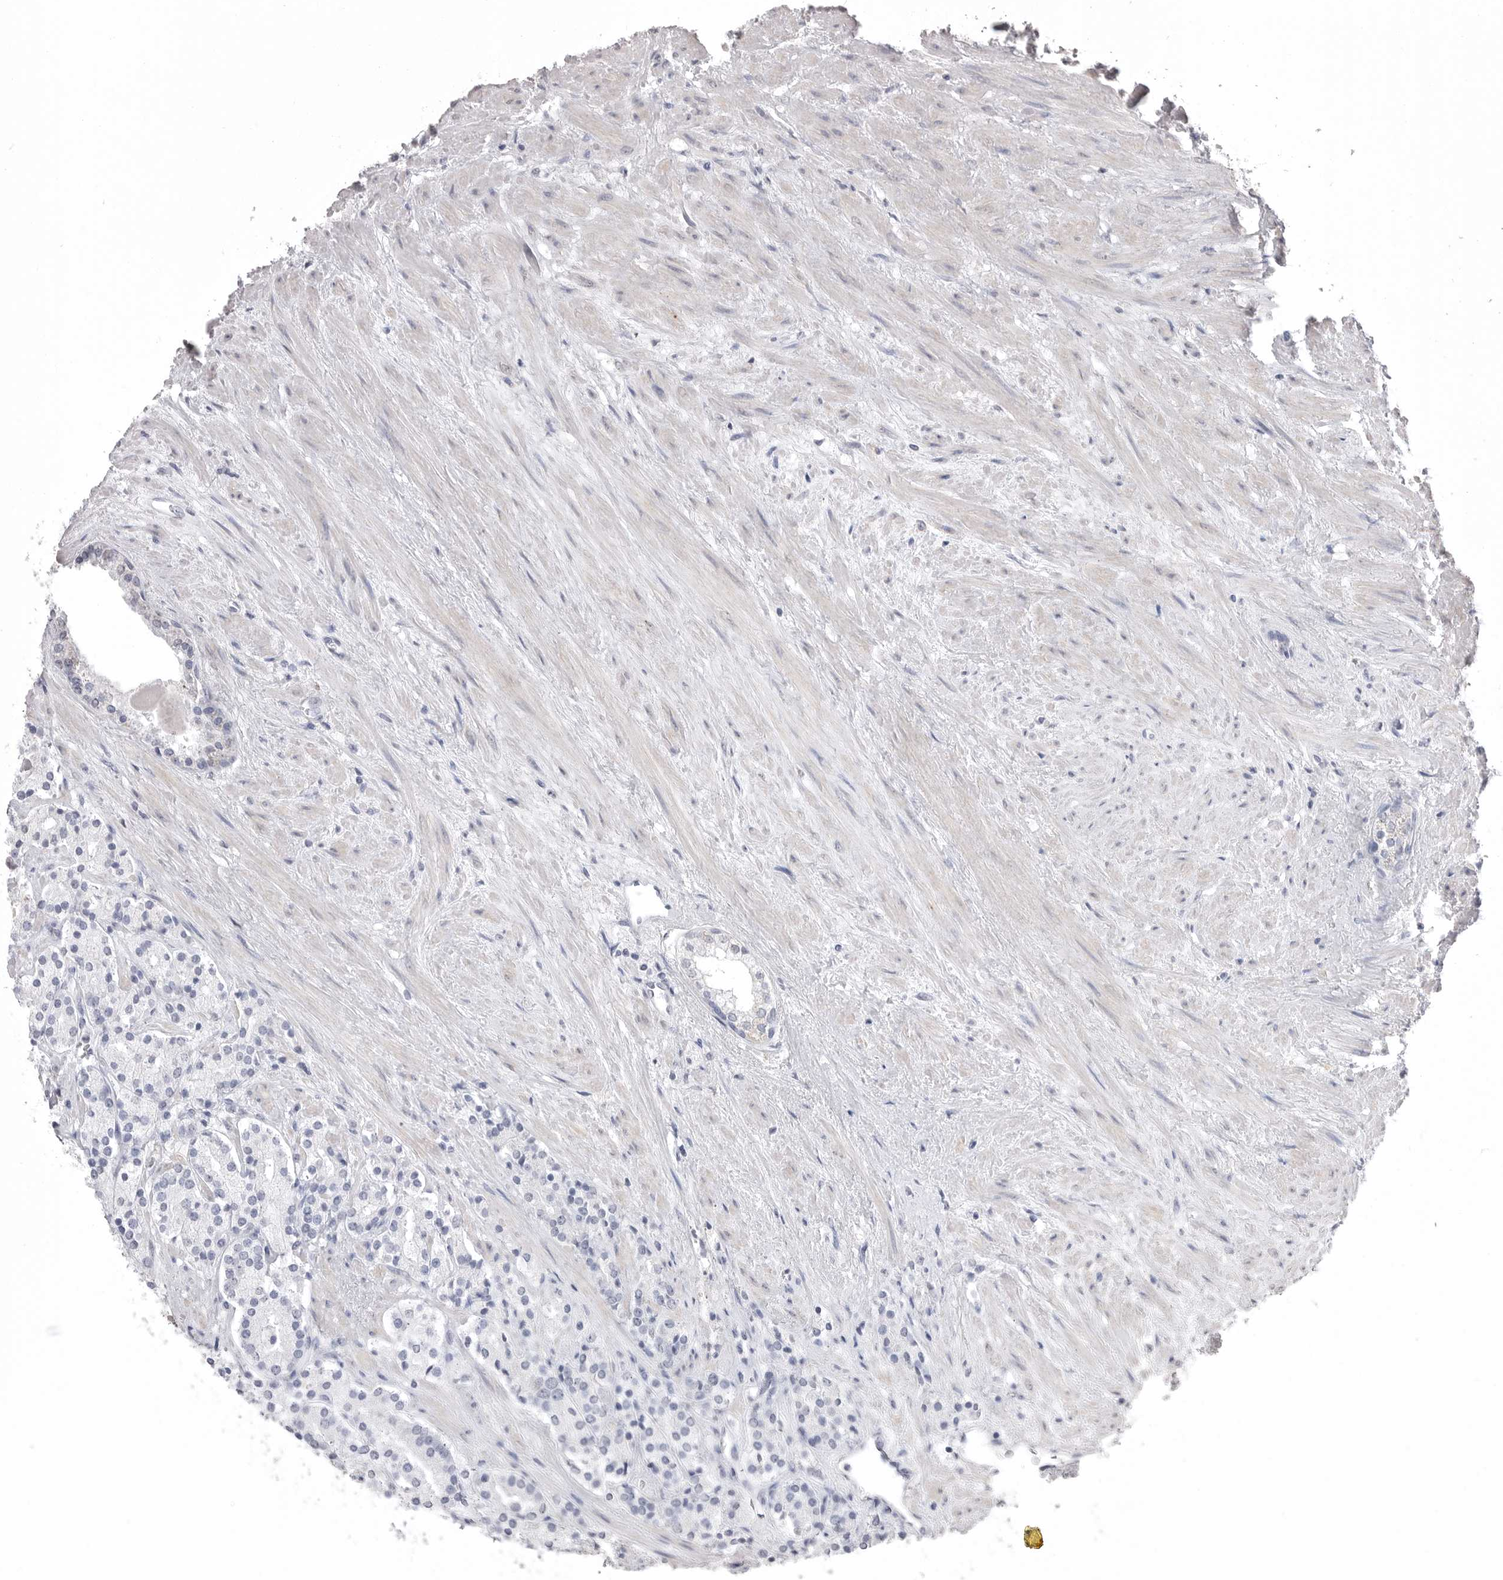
{"staining": {"intensity": "negative", "quantity": "none", "location": "none"}, "tissue": "prostate cancer", "cell_type": "Tumor cells", "image_type": "cancer", "snomed": [{"axis": "morphology", "description": "Adenocarcinoma, High grade"}, {"axis": "topography", "description": "Prostate"}], "caption": "Prostate cancer (adenocarcinoma (high-grade)) was stained to show a protein in brown. There is no significant staining in tumor cells.", "gene": "ICAM5", "patient": {"sex": "male", "age": 71}}